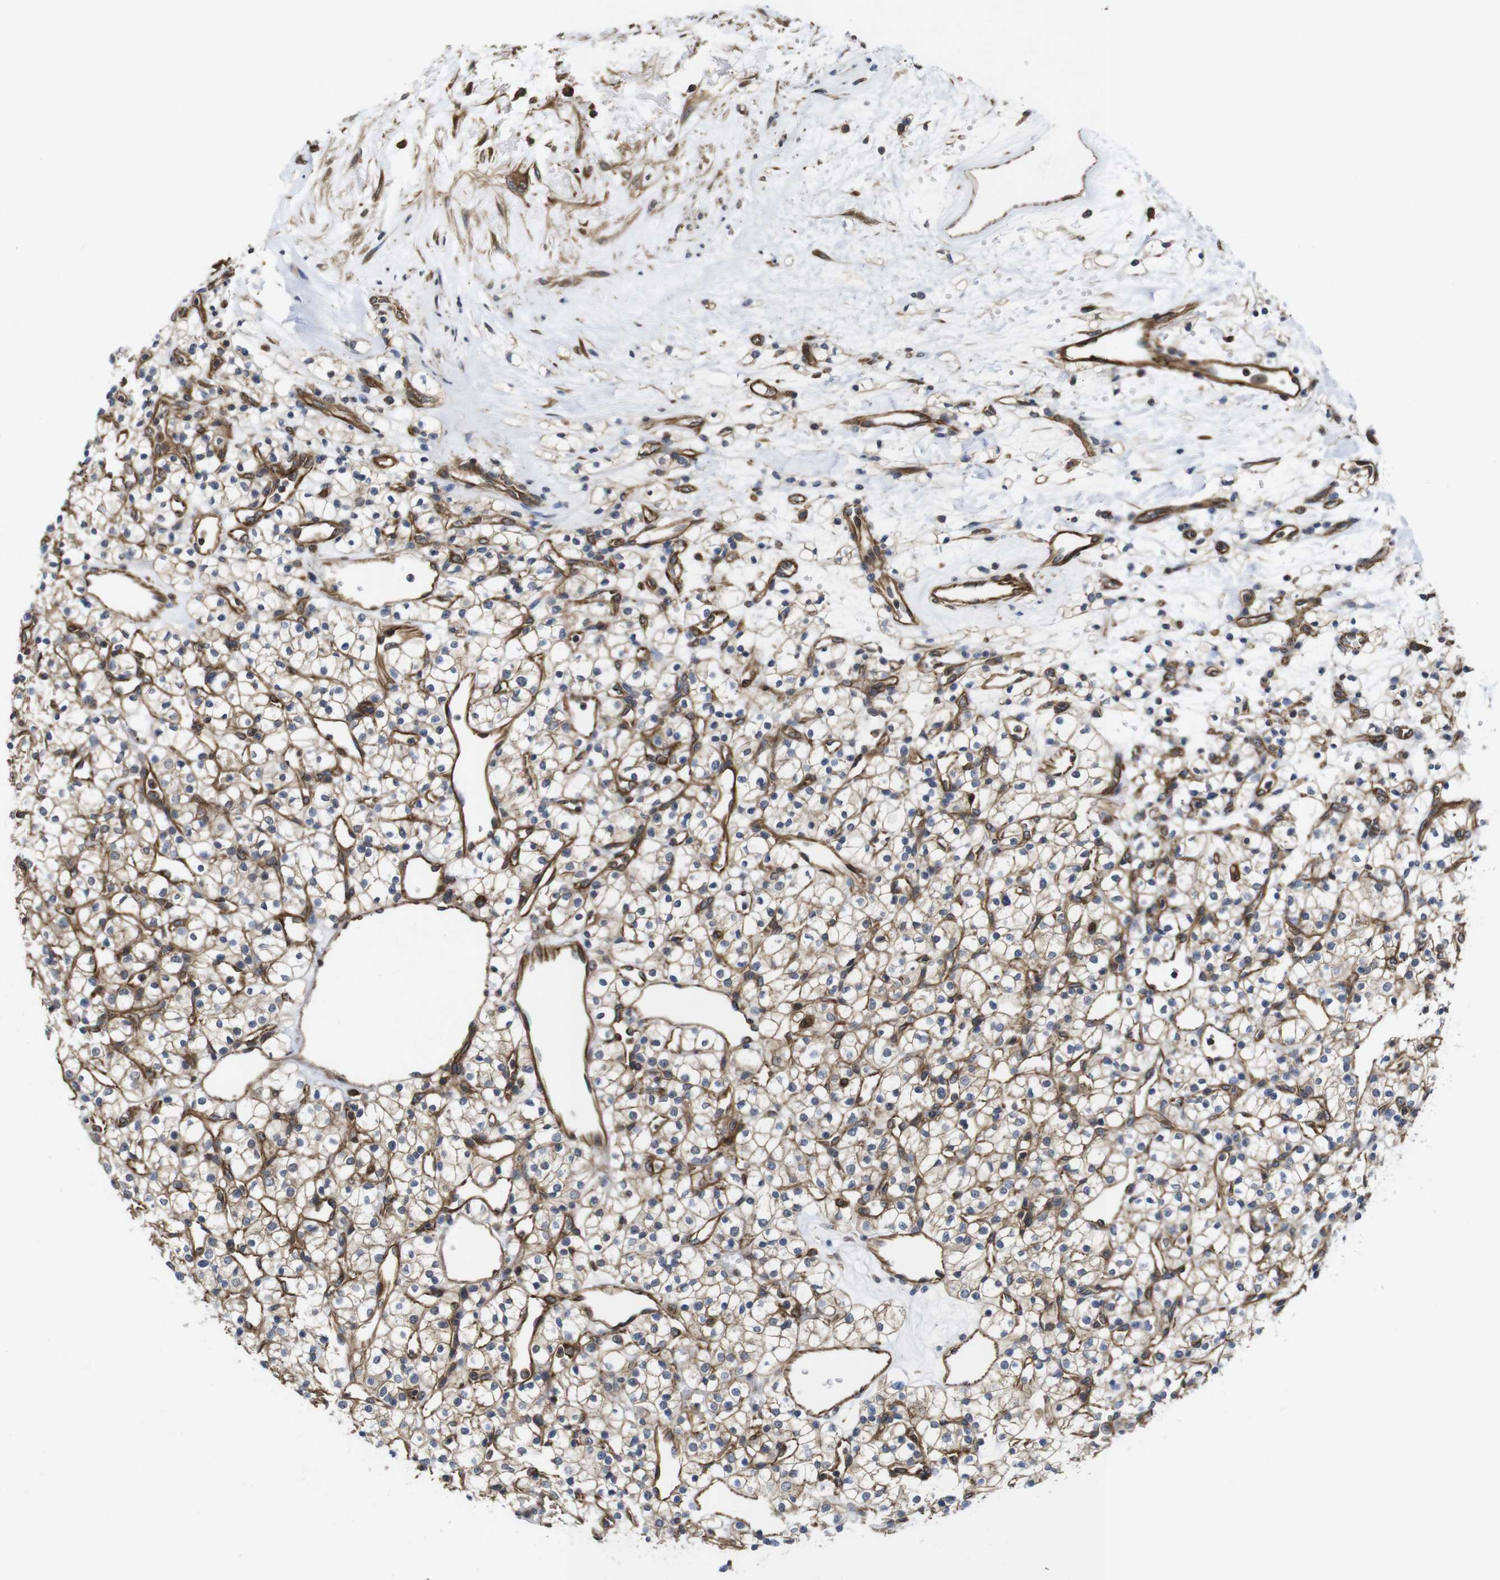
{"staining": {"intensity": "weak", "quantity": ">75%", "location": "cytoplasmic/membranous"}, "tissue": "renal cancer", "cell_type": "Tumor cells", "image_type": "cancer", "snomed": [{"axis": "morphology", "description": "Adenocarcinoma, NOS"}, {"axis": "topography", "description": "Kidney"}], "caption": "The histopathology image demonstrates immunohistochemical staining of renal adenocarcinoma. There is weak cytoplasmic/membranous positivity is present in approximately >75% of tumor cells. The staining was performed using DAB to visualize the protein expression in brown, while the nuclei were stained in blue with hematoxylin (Magnification: 20x).", "gene": "ZDHHC5", "patient": {"sex": "female", "age": 60}}